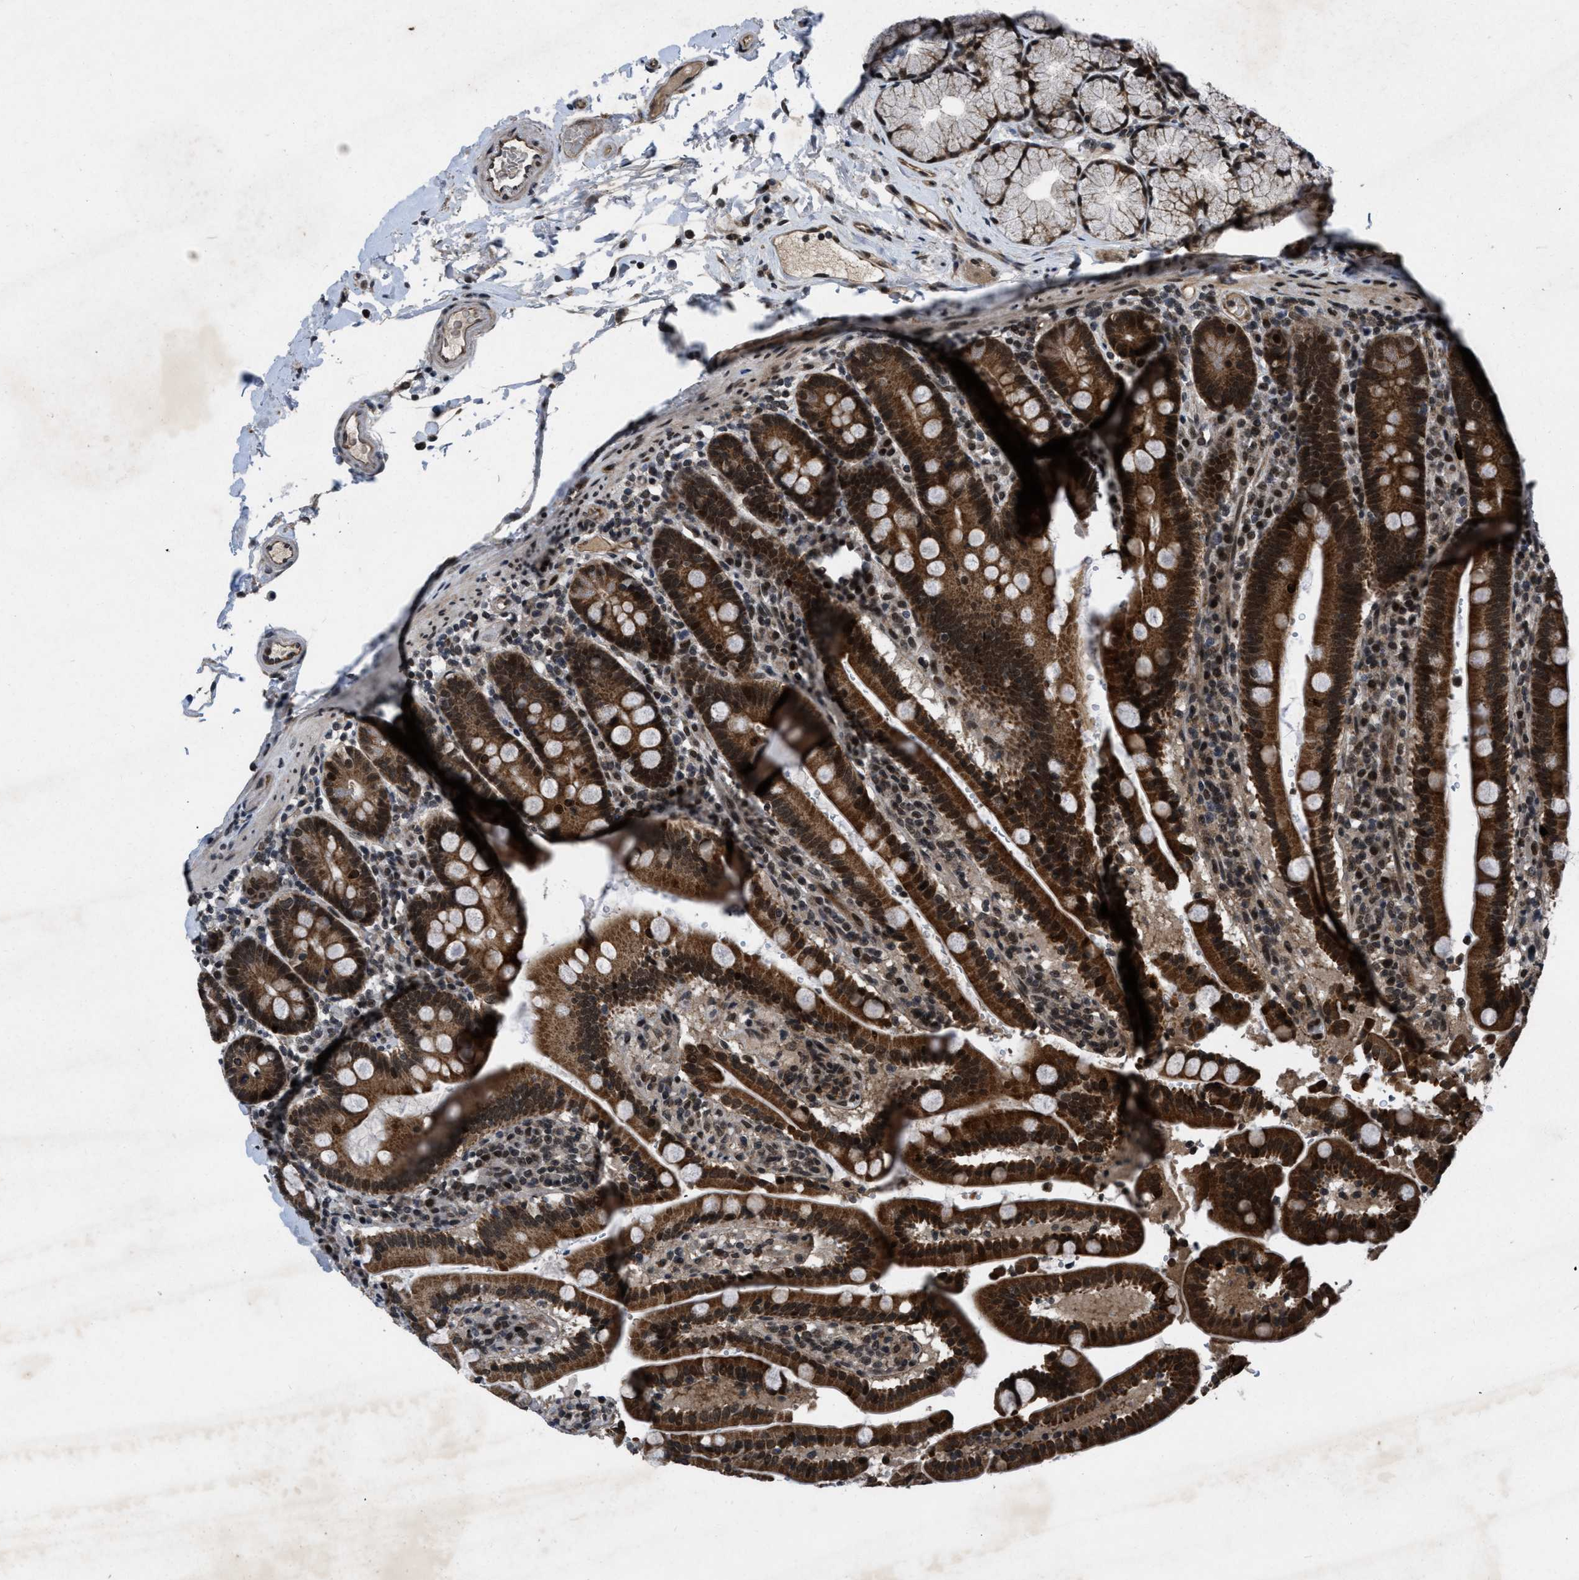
{"staining": {"intensity": "strong", "quantity": ">75%", "location": "cytoplasmic/membranous,nuclear"}, "tissue": "duodenum", "cell_type": "Glandular cells", "image_type": "normal", "snomed": [{"axis": "morphology", "description": "Normal tissue, NOS"}, {"axis": "topography", "description": "Small intestine, NOS"}], "caption": "This photomicrograph shows immunohistochemistry (IHC) staining of unremarkable human duodenum, with high strong cytoplasmic/membranous,nuclear positivity in approximately >75% of glandular cells.", "gene": "ZNHIT1", "patient": {"sex": "female", "age": 71}}